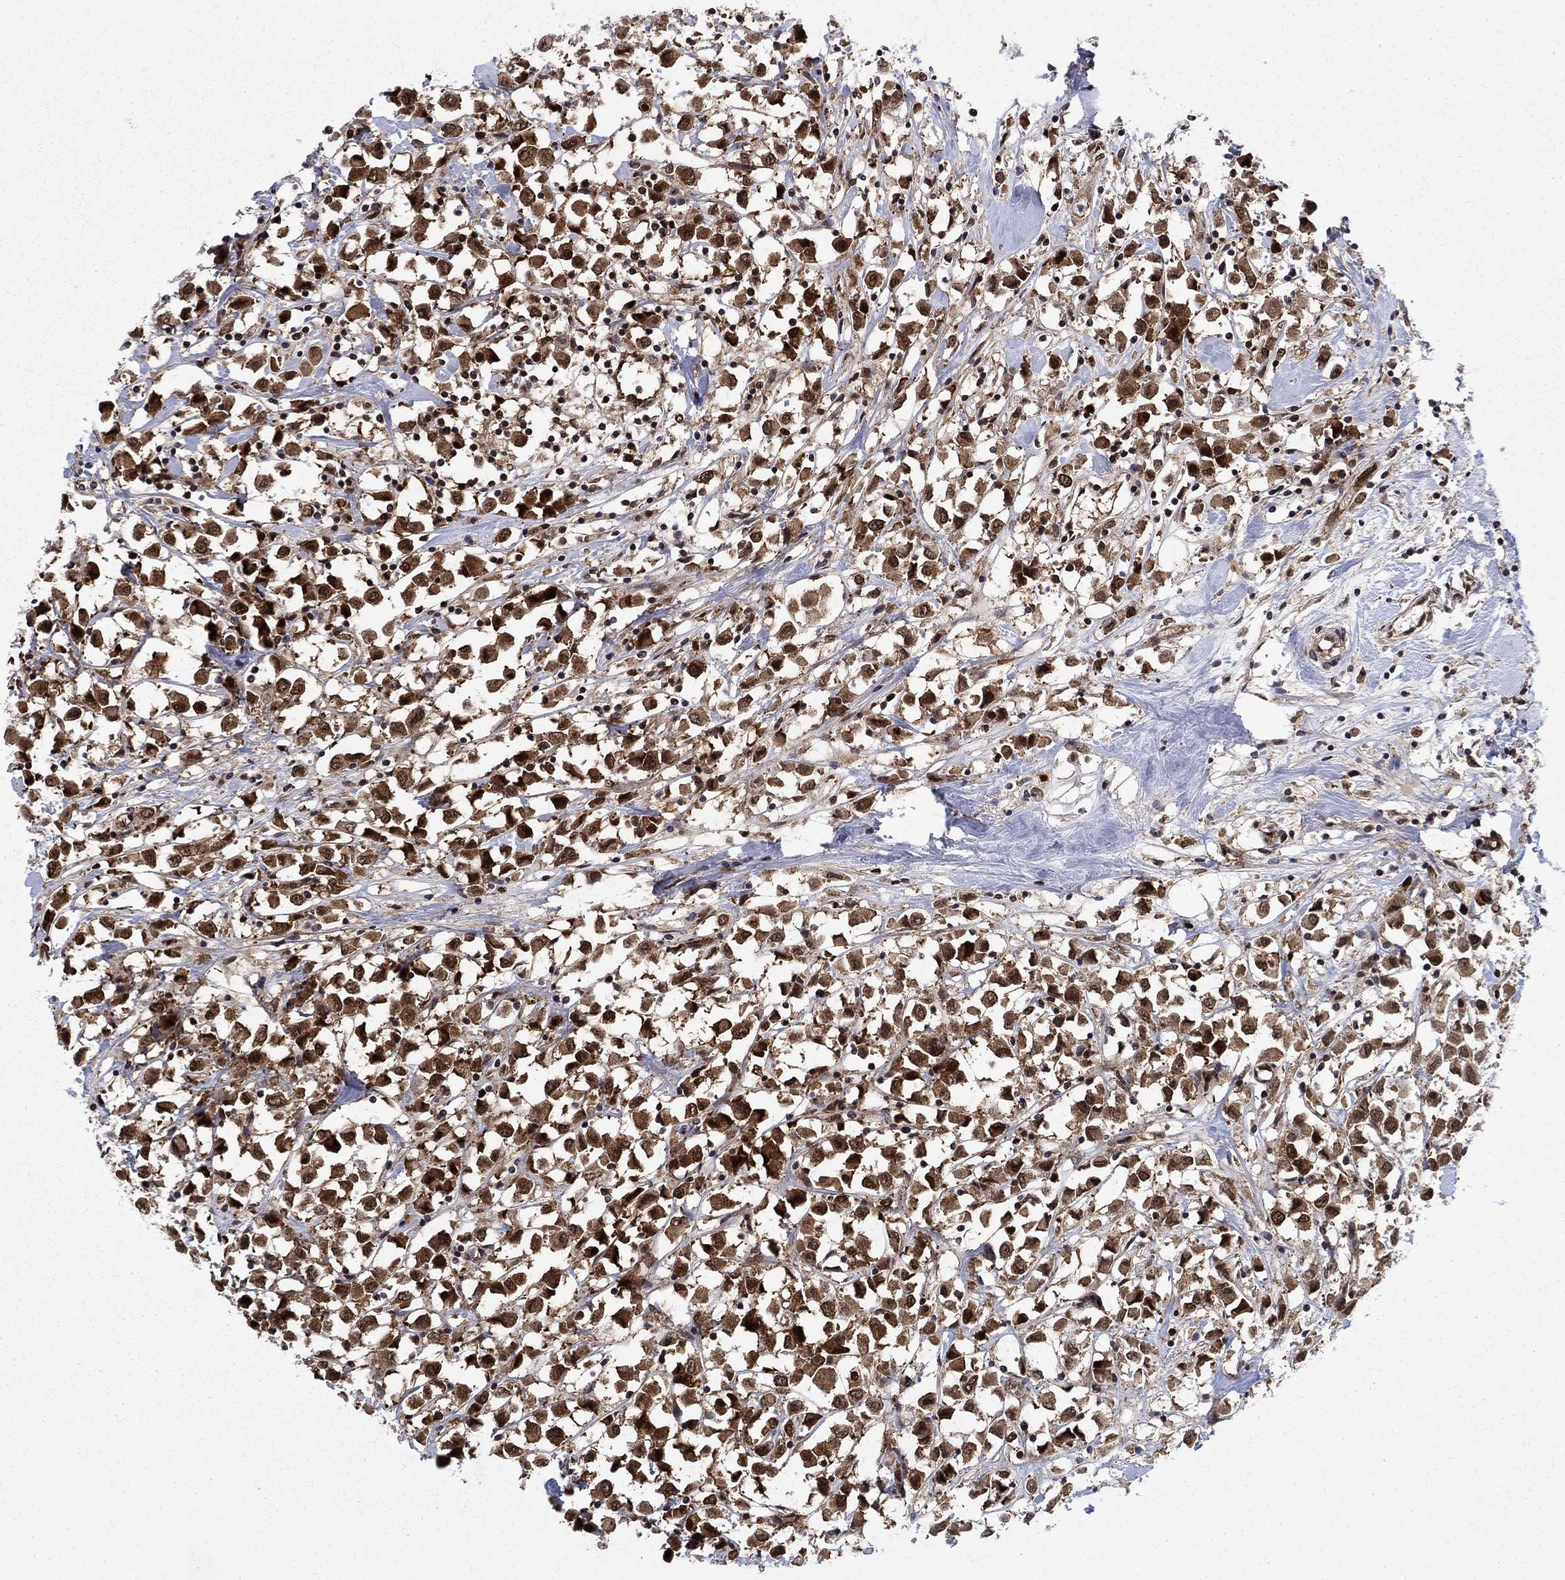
{"staining": {"intensity": "strong", "quantity": ">75%", "location": "cytoplasmic/membranous,nuclear"}, "tissue": "breast cancer", "cell_type": "Tumor cells", "image_type": "cancer", "snomed": [{"axis": "morphology", "description": "Duct carcinoma"}, {"axis": "topography", "description": "Breast"}], "caption": "This is an image of immunohistochemistry (IHC) staining of breast cancer, which shows strong staining in the cytoplasmic/membranous and nuclear of tumor cells.", "gene": "DNAJA1", "patient": {"sex": "female", "age": 61}}